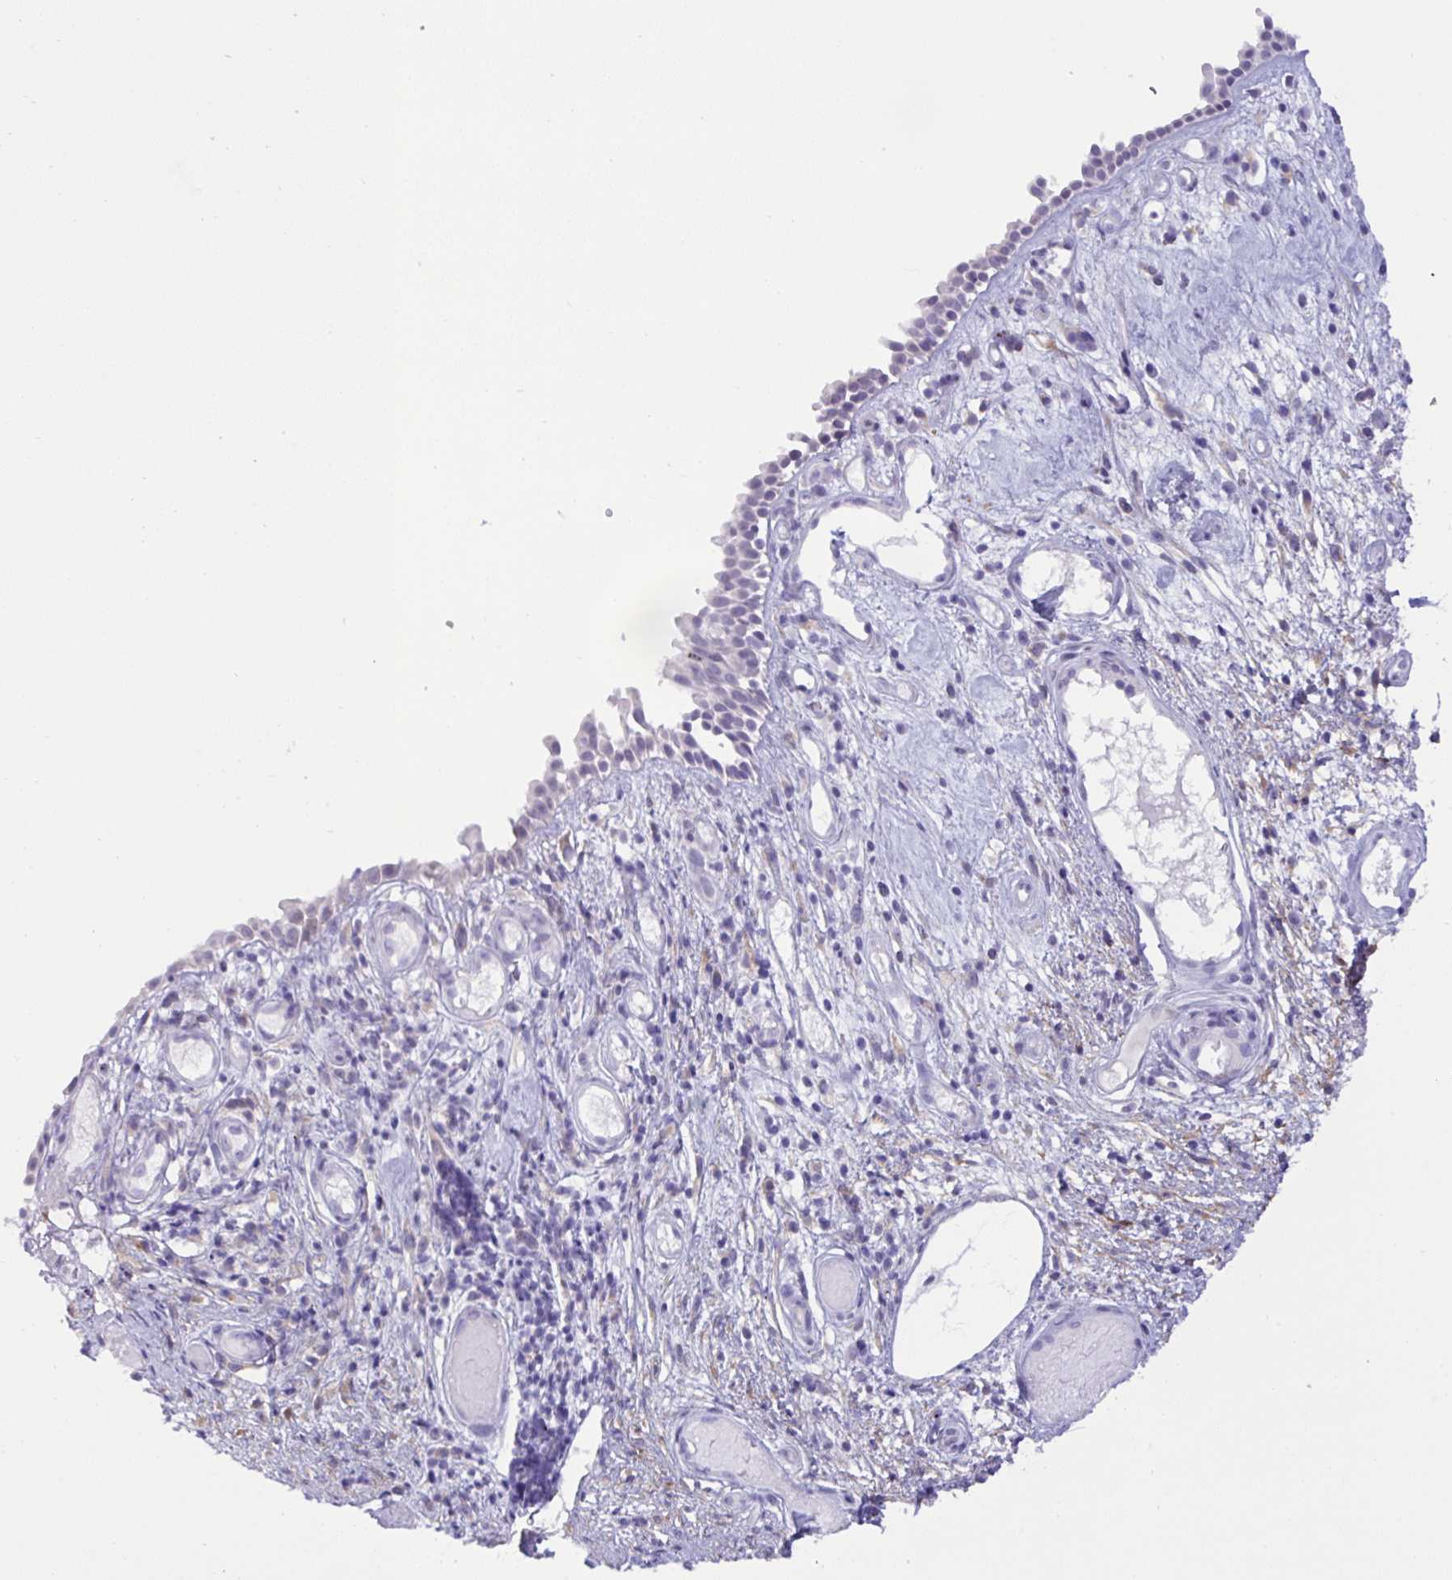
{"staining": {"intensity": "negative", "quantity": "none", "location": "none"}, "tissue": "nasopharynx", "cell_type": "Respiratory epithelial cells", "image_type": "normal", "snomed": [{"axis": "morphology", "description": "Normal tissue, NOS"}, {"axis": "morphology", "description": "Inflammation, NOS"}, {"axis": "topography", "description": "Nasopharynx"}], "caption": "High magnification brightfield microscopy of unremarkable nasopharynx stained with DAB (3,3'-diaminobenzidine) (brown) and counterstained with hematoxylin (blue): respiratory epithelial cells show no significant positivity.", "gene": "SREBF1", "patient": {"sex": "male", "age": 54}}